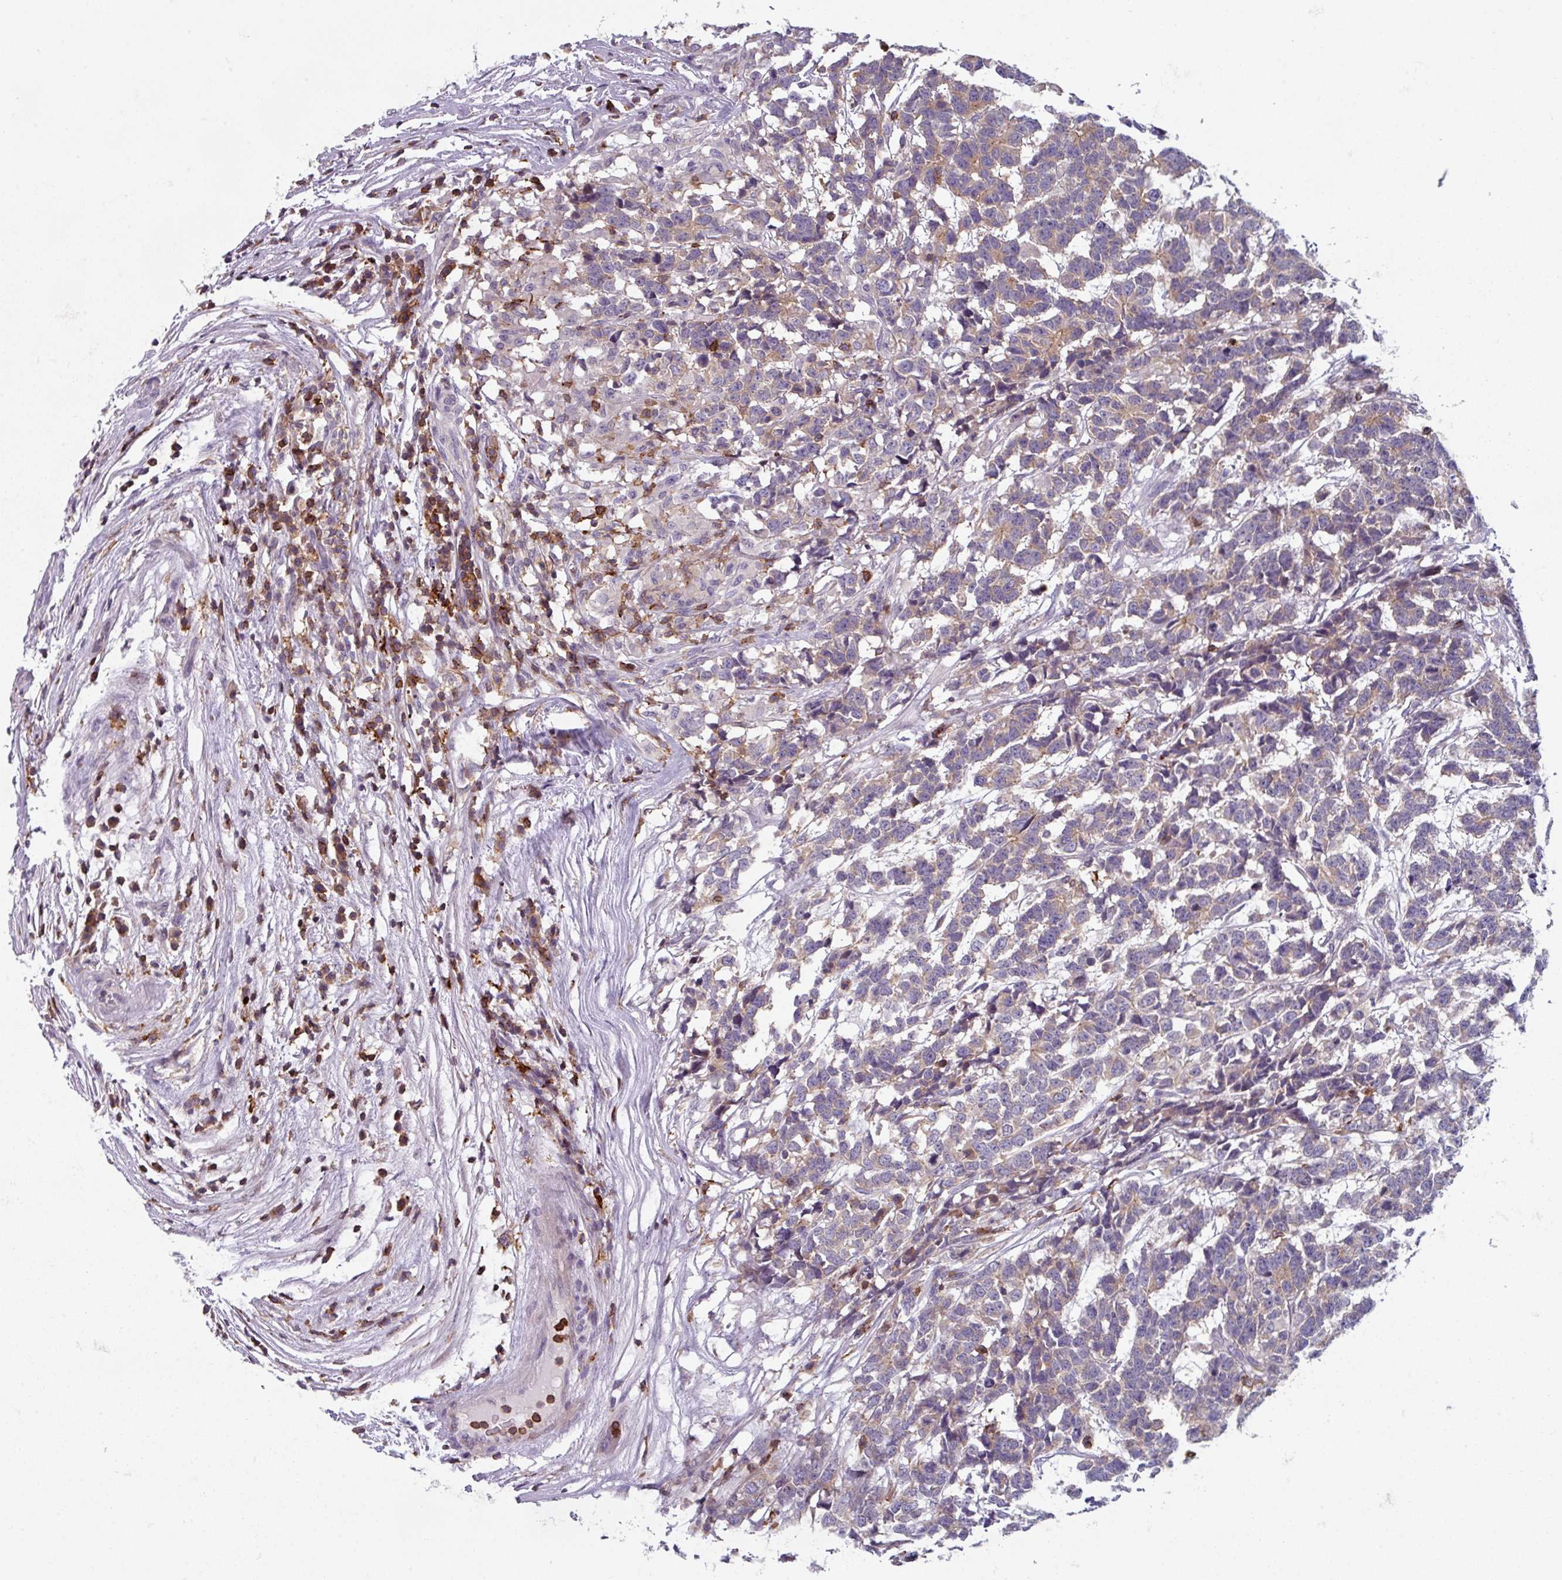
{"staining": {"intensity": "weak", "quantity": "25%-75%", "location": "cytoplasmic/membranous"}, "tissue": "testis cancer", "cell_type": "Tumor cells", "image_type": "cancer", "snomed": [{"axis": "morphology", "description": "Carcinoma, Embryonal, NOS"}, {"axis": "topography", "description": "Testis"}], "caption": "There is low levels of weak cytoplasmic/membranous staining in tumor cells of testis cancer, as demonstrated by immunohistochemical staining (brown color).", "gene": "NEDD9", "patient": {"sex": "male", "age": 26}}